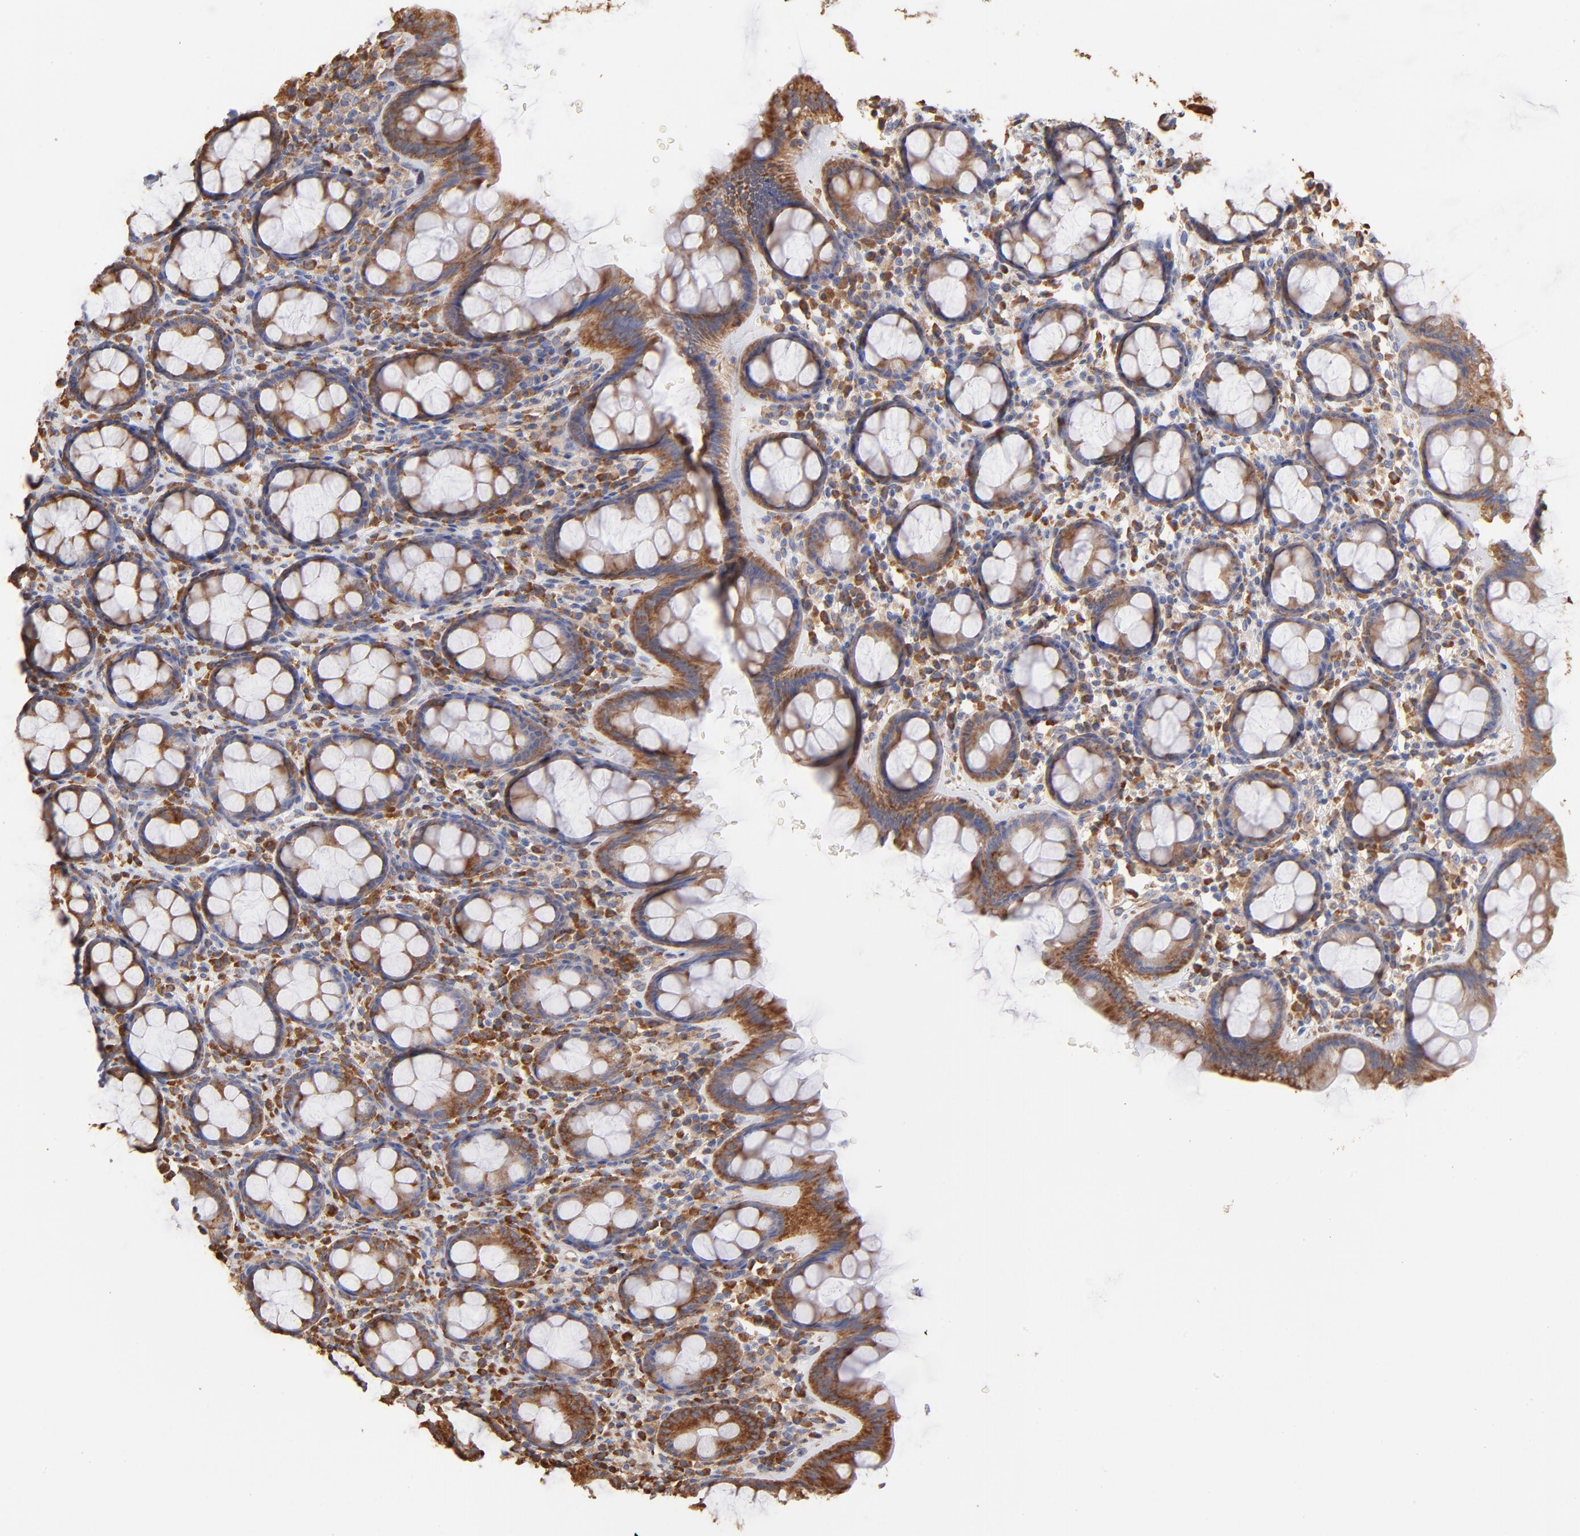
{"staining": {"intensity": "moderate", "quantity": ">75%", "location": "cytoplasmic/membranous"}, "tissue": "rectum", "cell_type": "Glandular cells", "image_type": "normal", "snomed": [{"axis": "morphology", "description": "Normal tissue, NOS"}, {"axis": "topography", "description": "Rectum"}], "caption": "Protein expression analysis of normal human rectum reveals moderate cytoplasmic/membranous positivity in about >75% of glandular cells. (Stains: DAB (3,3'-diaminobenzidine) in brown, nuclei in blue, Microscopy: brightfield microscopy at high magnification).", "gene": "RPL9", "patient": {"sex": "male", "age": 92}}